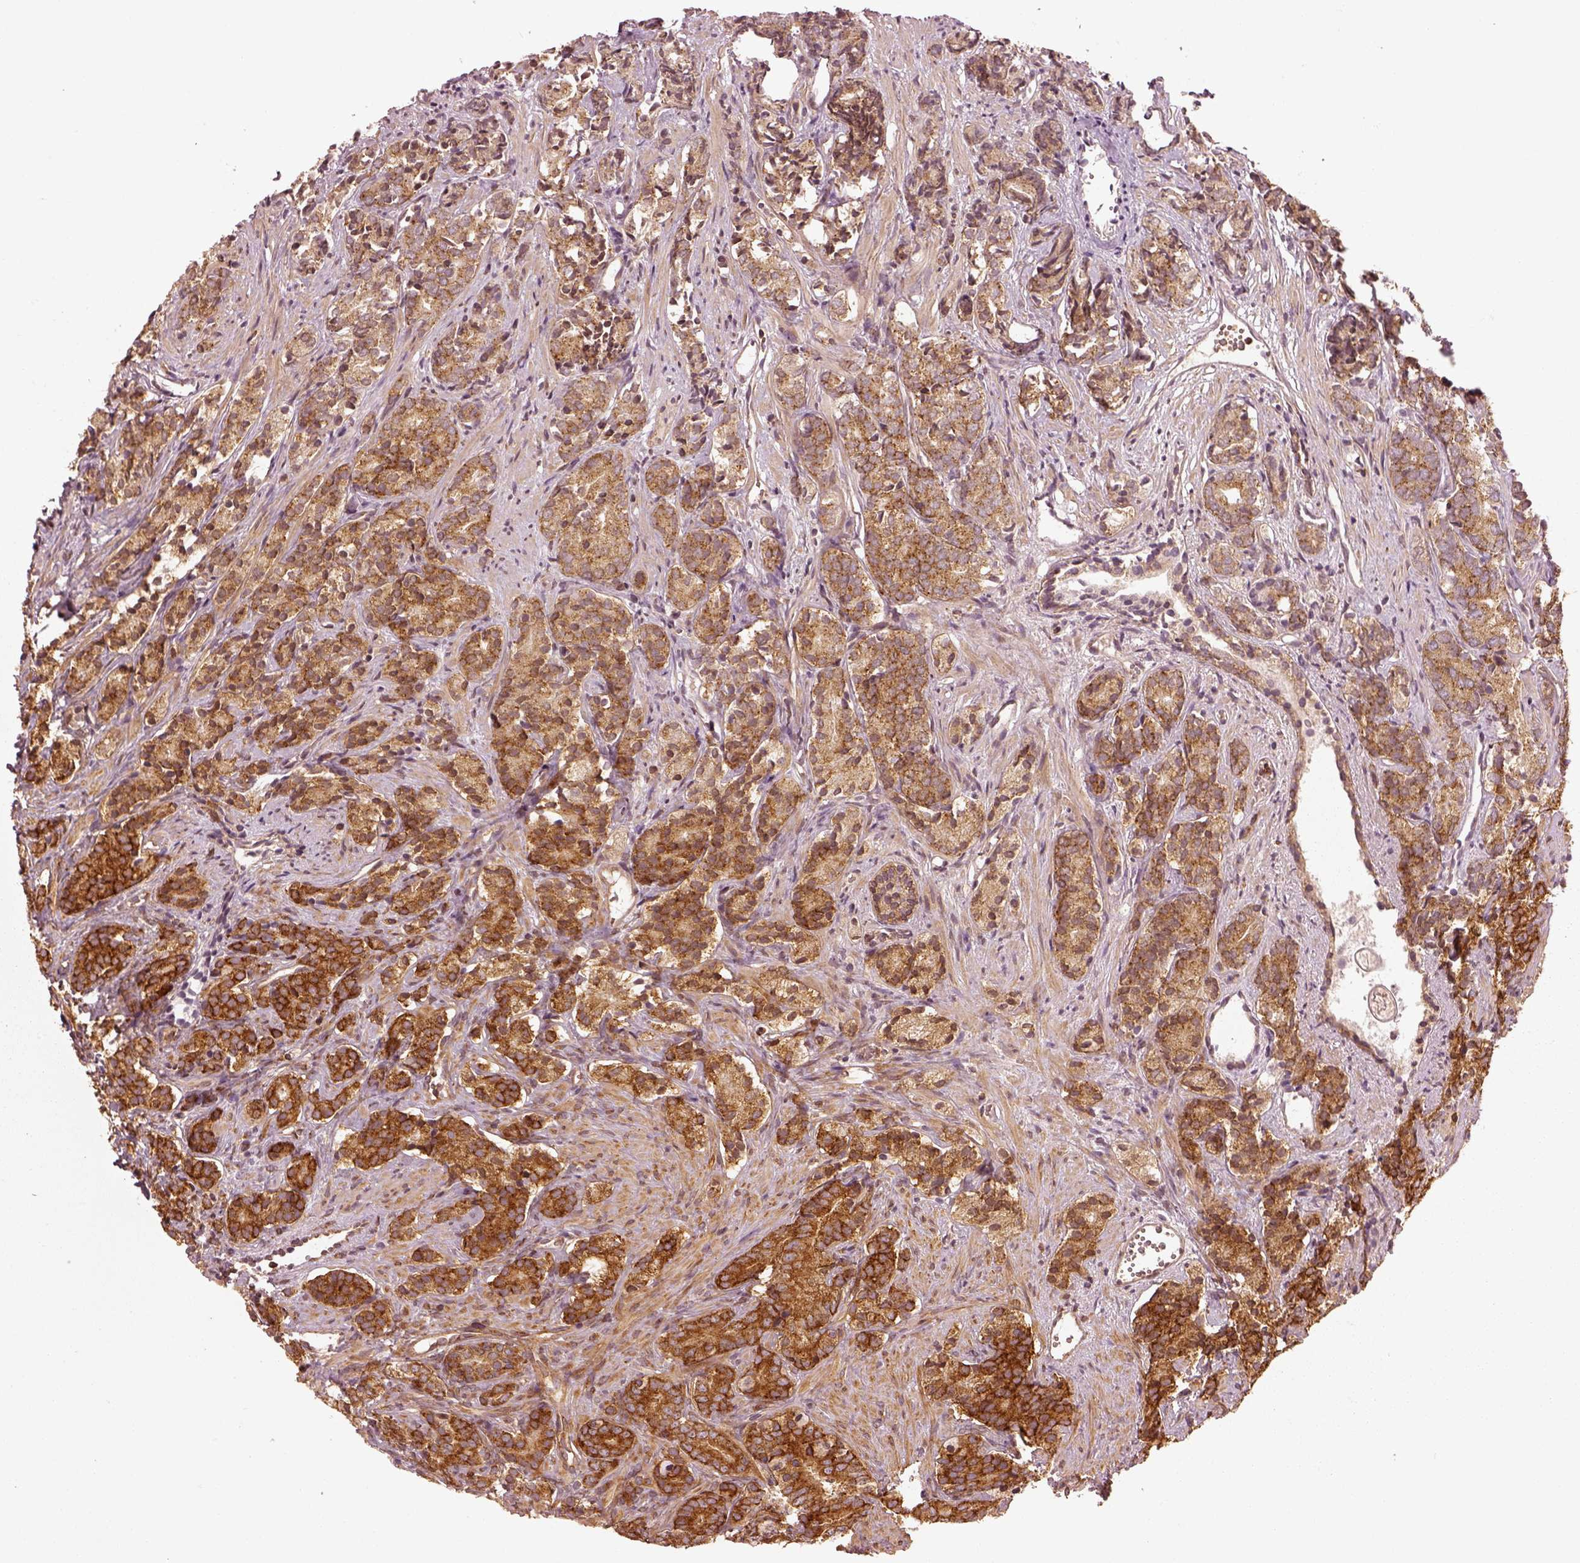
{"staining": {"intensity": "moderate", "quantity": ">75%", "location": "cytoplasmic/membranous"}, "tissue": "prostate cancer", "cell_type": "Tumor cells", "image_type": "cancer", "snomed": [{"axis": "morphology", "description": "Adenocarcinoma, High grade"}, {"axis": "topography", "description": "Prostate"}], "caption": "DAB immunohistochemical staining of human prostate cancer shows moderate cytoplasmic/membranous protein staining in approximately >75% of tumor cells.", "gene": "LSM14A", "patient": {"sex": "male", "age": 84}}